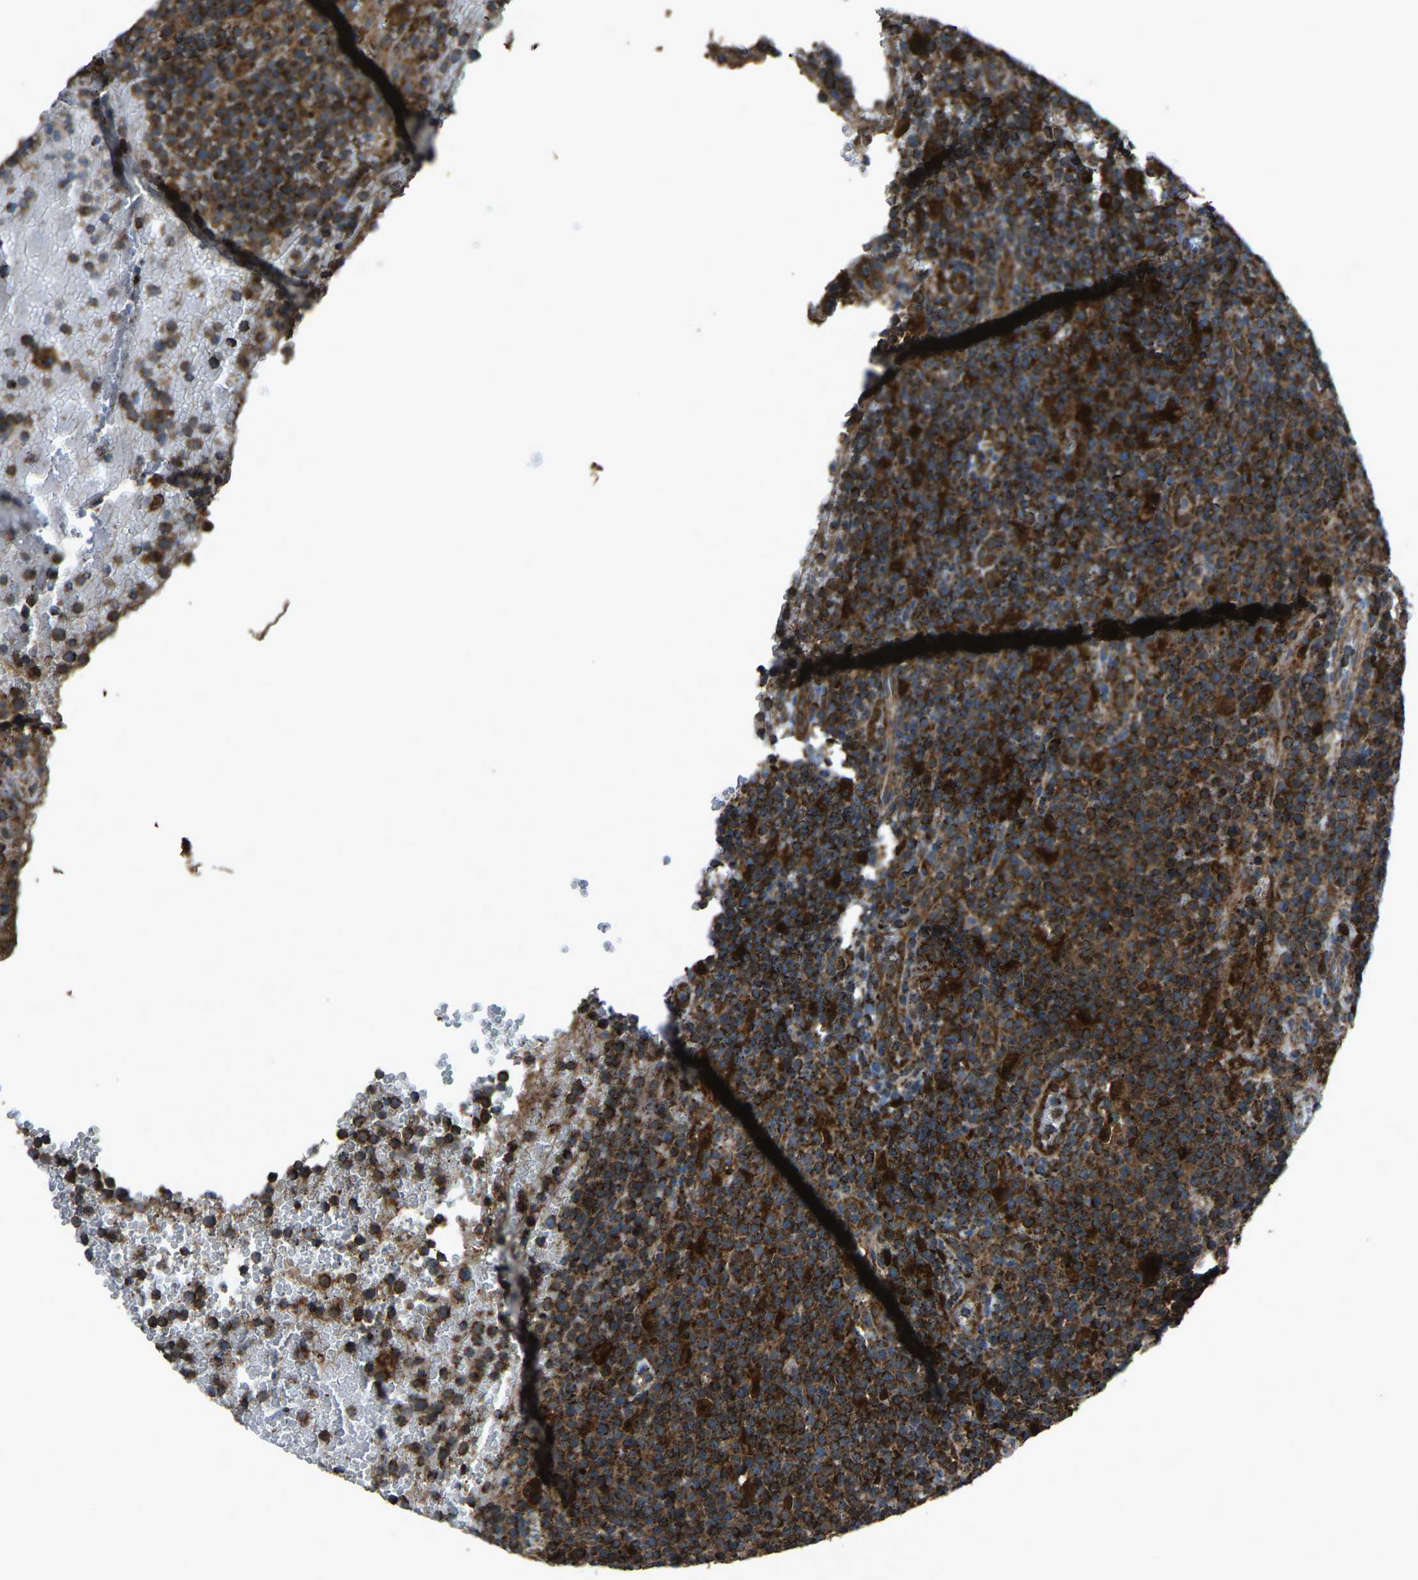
{"staining": {"intensity": "strong", "quantity": ">75%", "location": "cytoplasmic/membranous"}, "tissue": "lymphoma", "cell_type": "Tumor cells", "image_type": "cancer", "snomed": [{"axis": "morphology", "description": "Malignant lymphoma, non-Hodgkin's type, High grade"}, {"axis": "topography", "description": "Lymph node"}], "caption": "There is high levels of strong cytoplasmic/membranous positivity in tumor cells of lymphoma, as demonstrated by immunohistochemical staining (brown color).", "gene": "AKR1A1", "patient": {"sex": "male", "age": 61}}